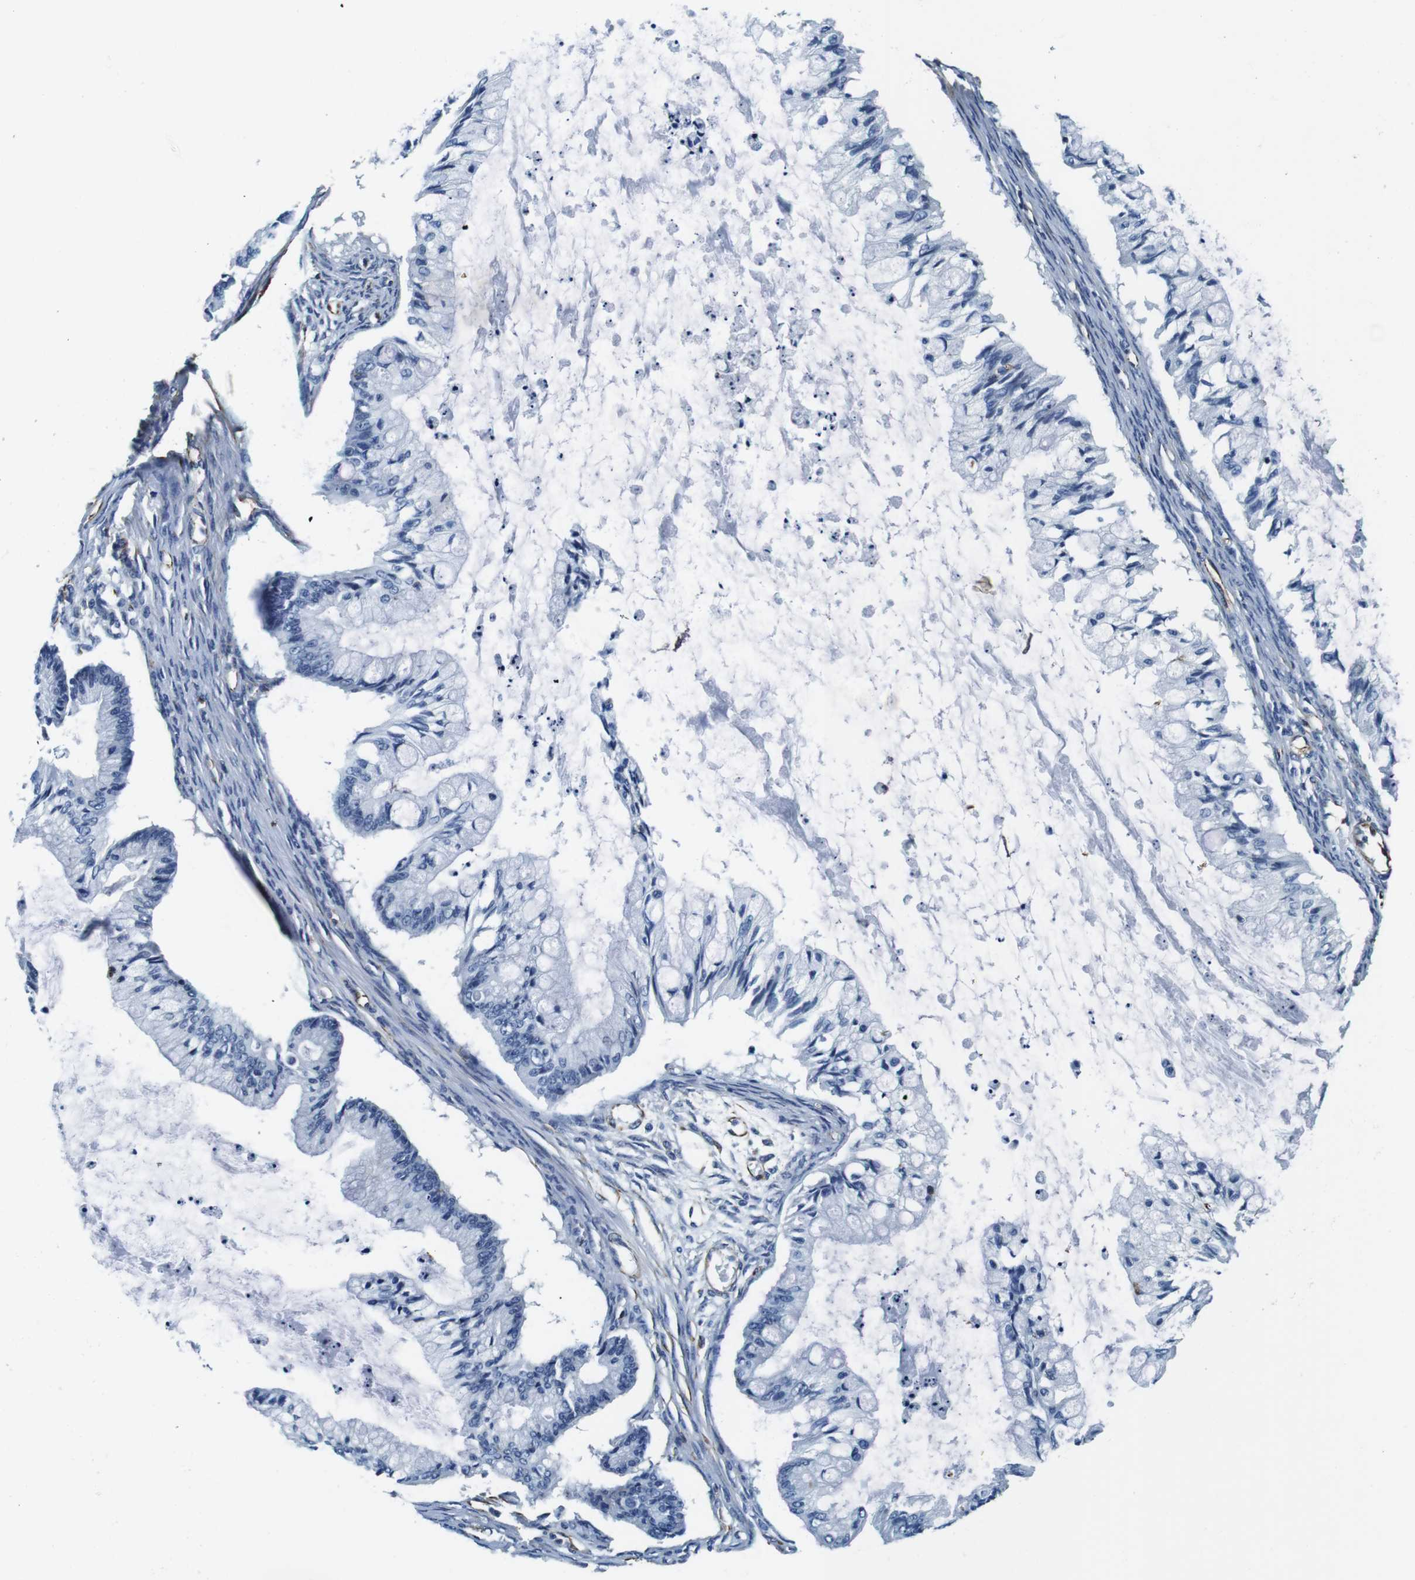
{"staining": {"intensity": "negative", "quantity": "none", "location": "none"}, "tissue": "ovarian cancer", "cell_type": "Tumor cells", "image_type": "cancer", "snomed": [{"axis": "morphology", "description": "Cystadenocarcinoma, mucinous, NOS"}, {"axis": "topography", "description": "Ovary"}], "caption": "Tumor cells are negative for protein expression in human mucinous cystadenocarcinoma (ovarian).", "gene": "GJE1", "patient": {"sex": "female", "age": 57}}